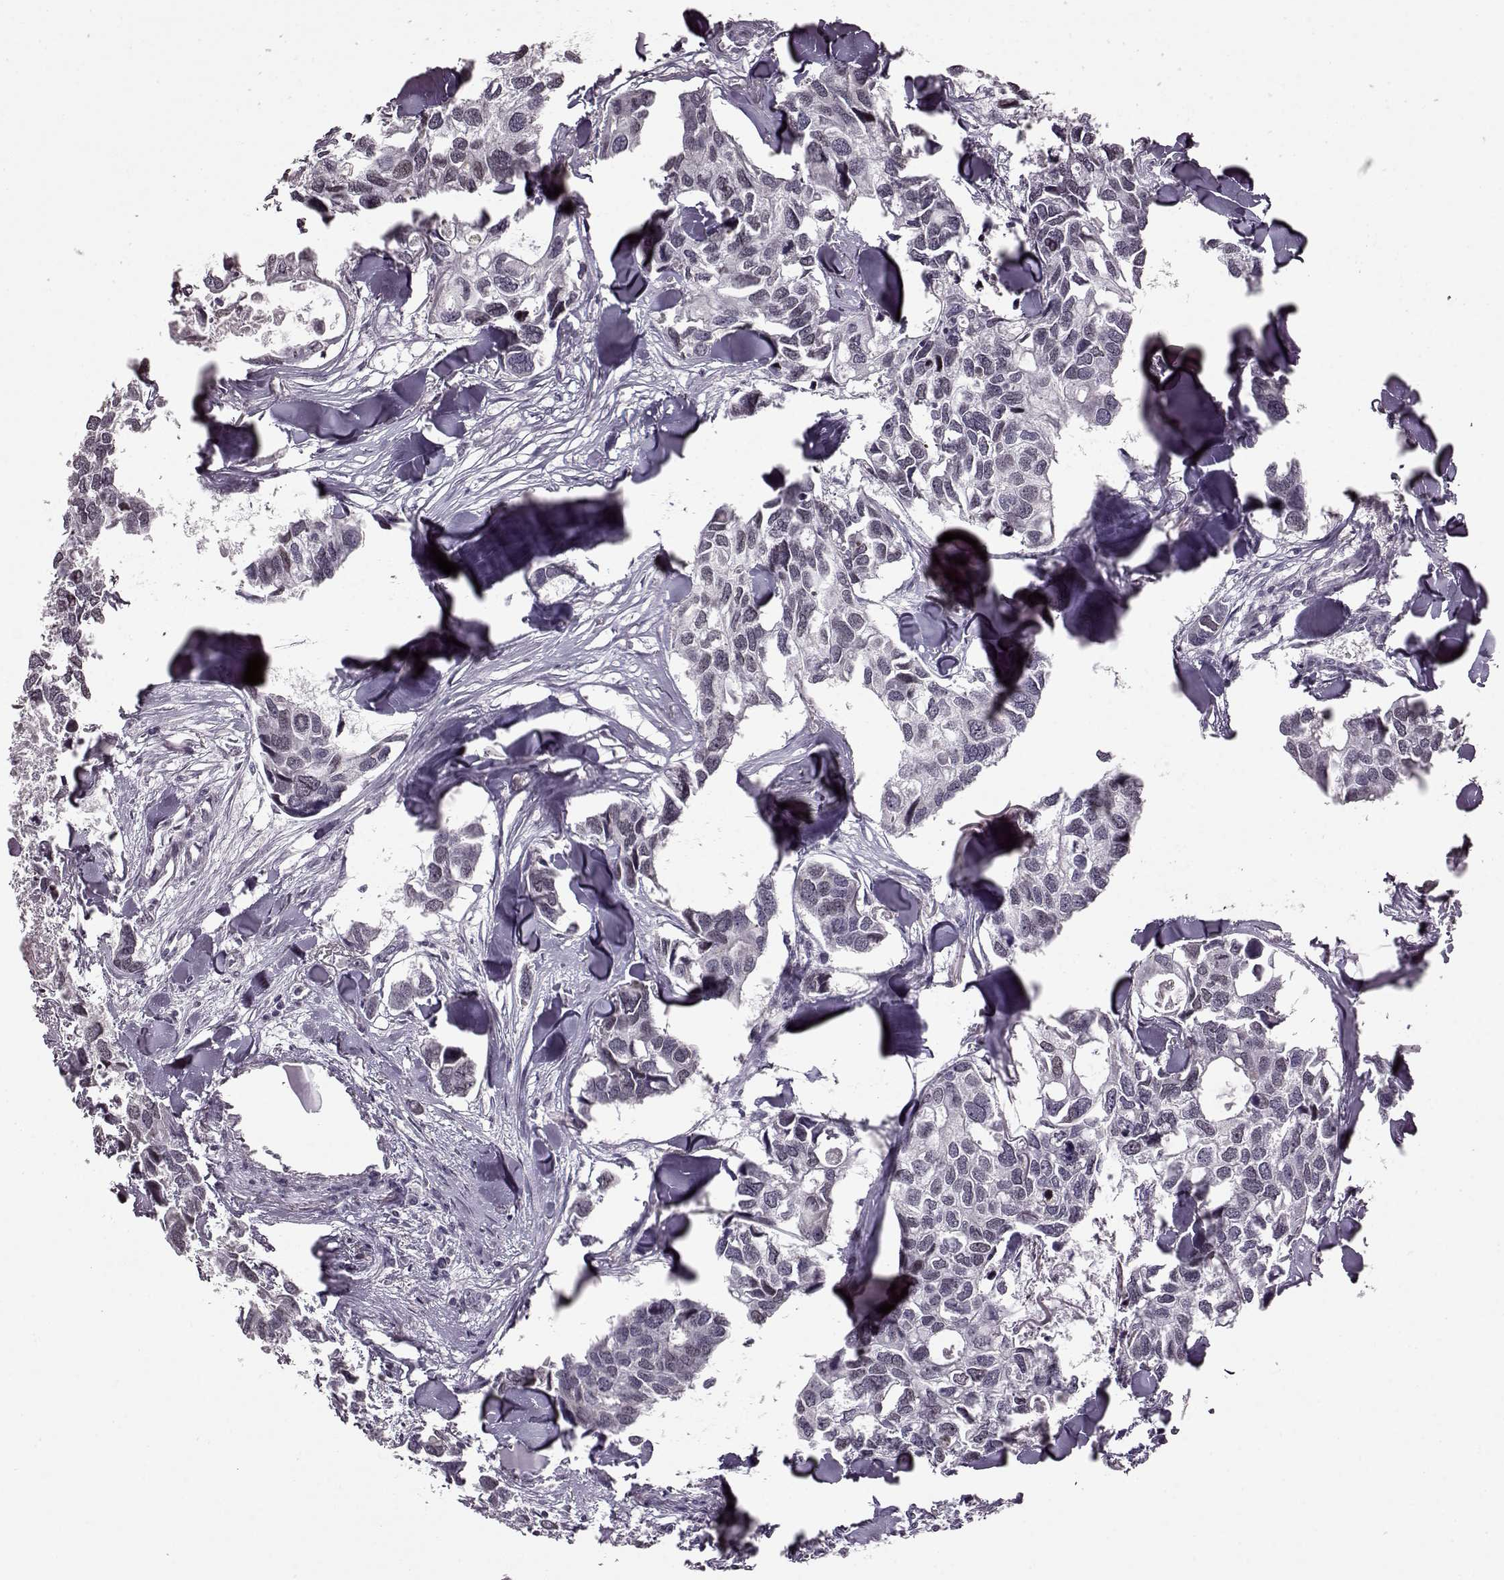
{"staining": {"intensity": "negative", "quantity": "none", "location": "none"}, "tissue": "breast cancer", "cell_type": "Tumor cells", "image_type": "cancer", "snomed": [{"axis": "morphology", "description": "Duct carcinoma"}, {"axis": "topography", "description": "Breast"}], "caption": "High power microscopy image of an IHC micrograph of breast cancer, revealing no significant staining in tumor cells.", "gene": "STX1B", "patient": {"sex": "female", "age": 83}}